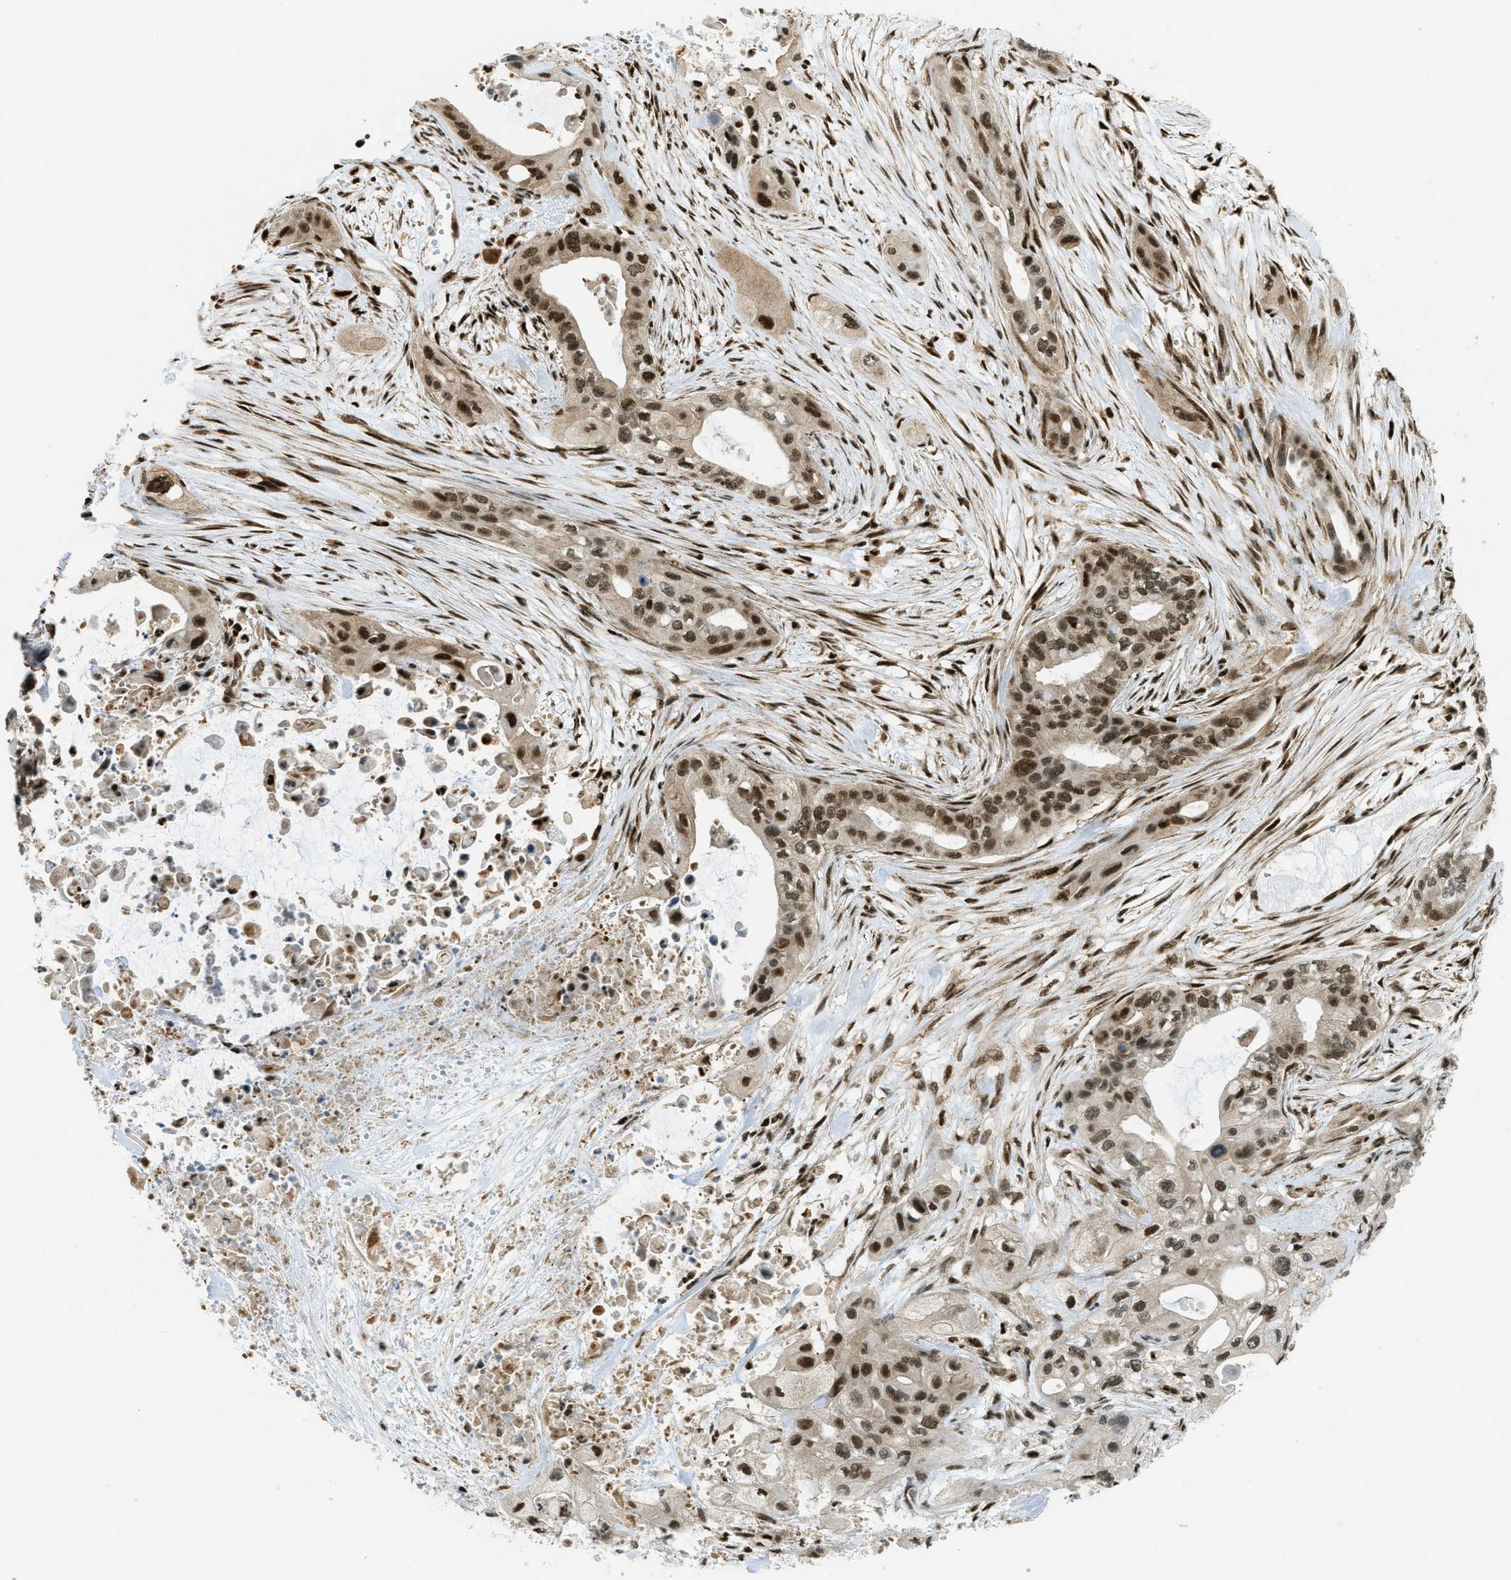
{"staining": {"intensity": "strong", "quantity": ">75%", "location": "nuclear"}, "tissue": "pancreatic cancer", "cell_type": "Tumor cells", "image_type": "cancer", "snomed": [{"axis": "morphology", "description": "Adenocarcinoma, NOS"}, {"axis": "topography", "description": "Pancreas"}], "caption": "Pancreatic adenocarcinoma stained with a brown dye reveals strong nuclear positive positivity in approximately >75% of tumor cells.", "gene": "TNPO1", "patient": {"sex": "male", "age": 73}}